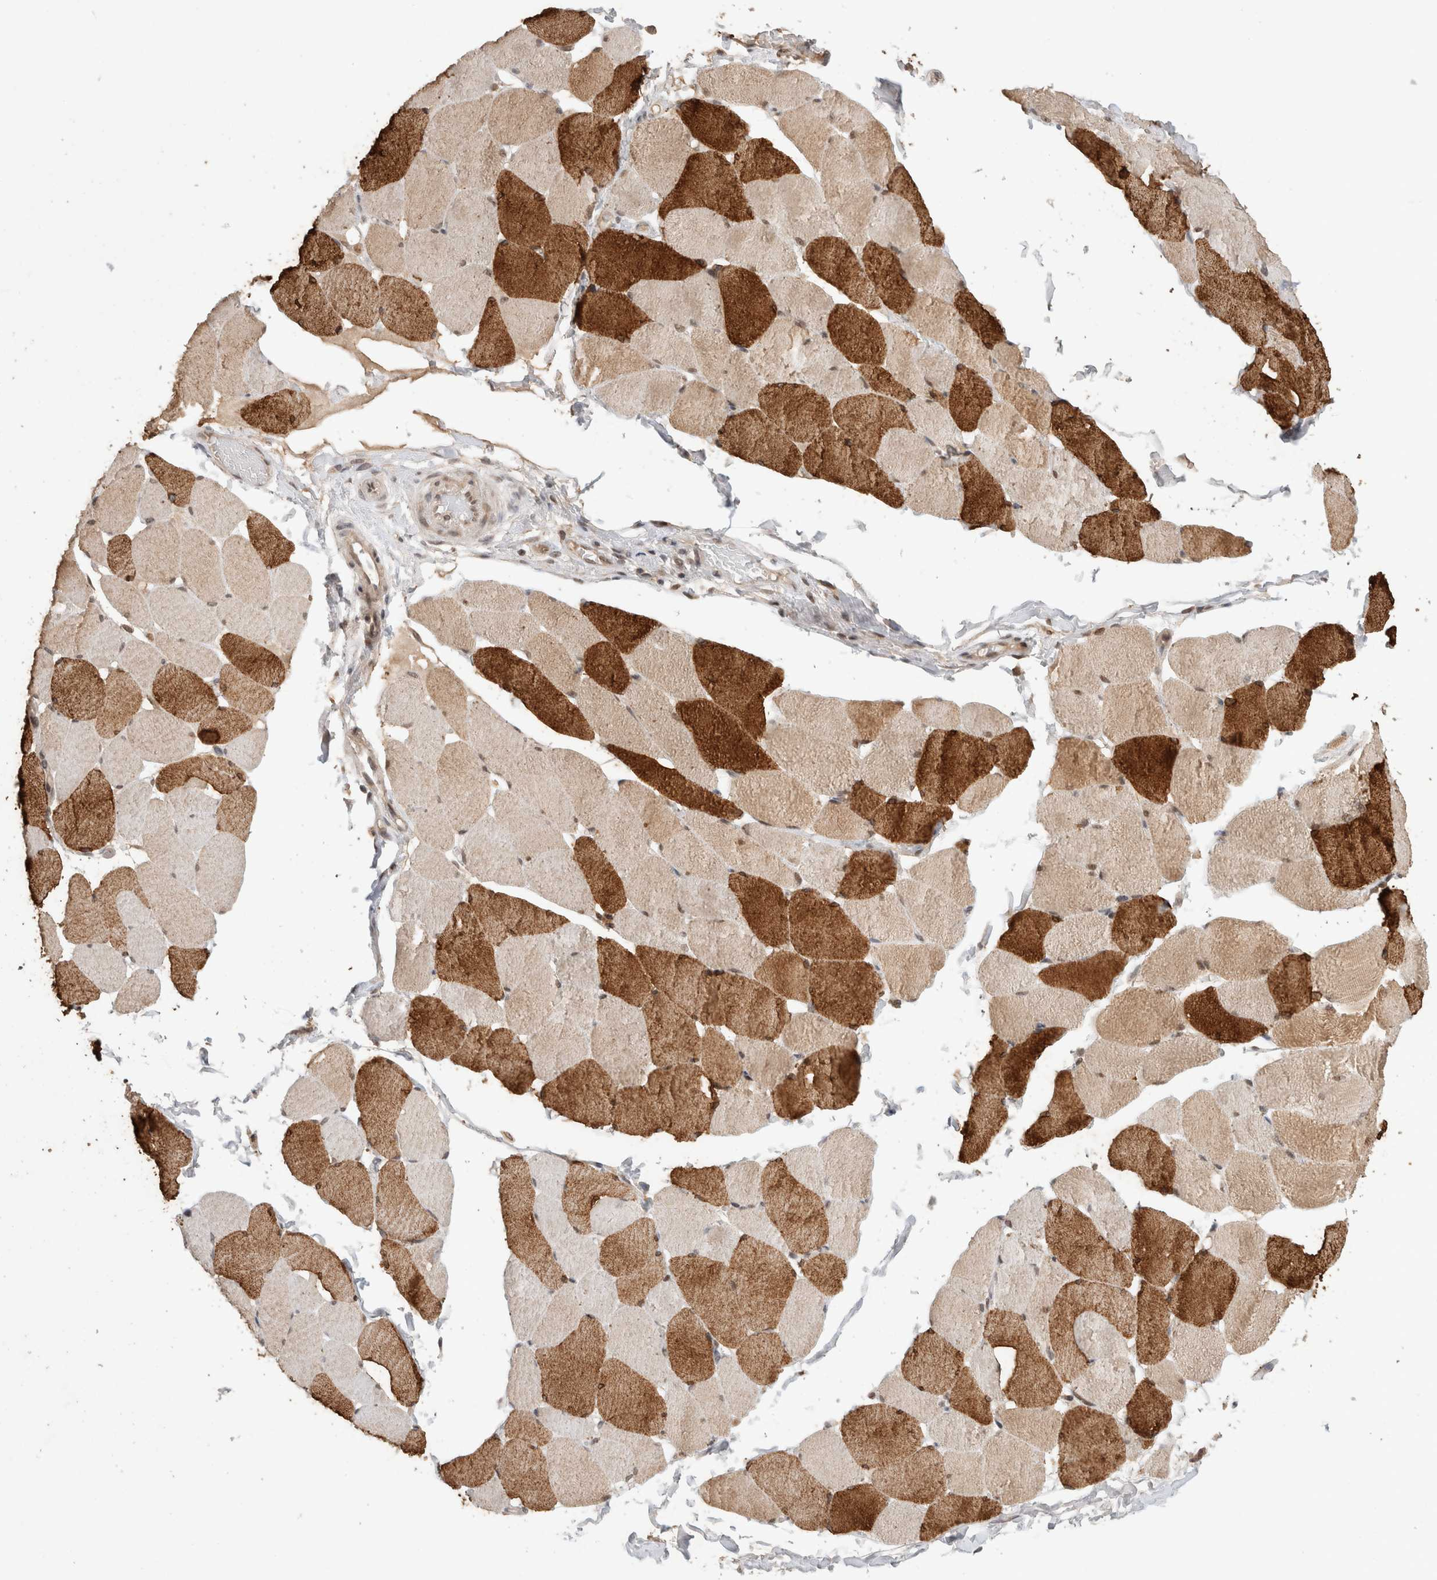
{"staining": {"intensity": "strong", "quantity": "25%-75%", "location": "cytoplasmic/membranous"}, "tissue": "skeletal muscle", "cell_type": "Myocytes", "image_type": "normal", "snomed": [{"axis": "morphology", "description": "Normal tissue, NOS"}, {"axis": "topography", "description": "Skin"}, {"axis": "topography", "description": "Skeletal muscle"}], "caption": "This image demonstrates immunohistochemistry staining of benign skeletal muscle, with high strong cytoplasmic/membranous expression in approximately 25%-75% of myocytes.", "gene": "SYDE2", "patient": {"sex": "male", "age": 83}}